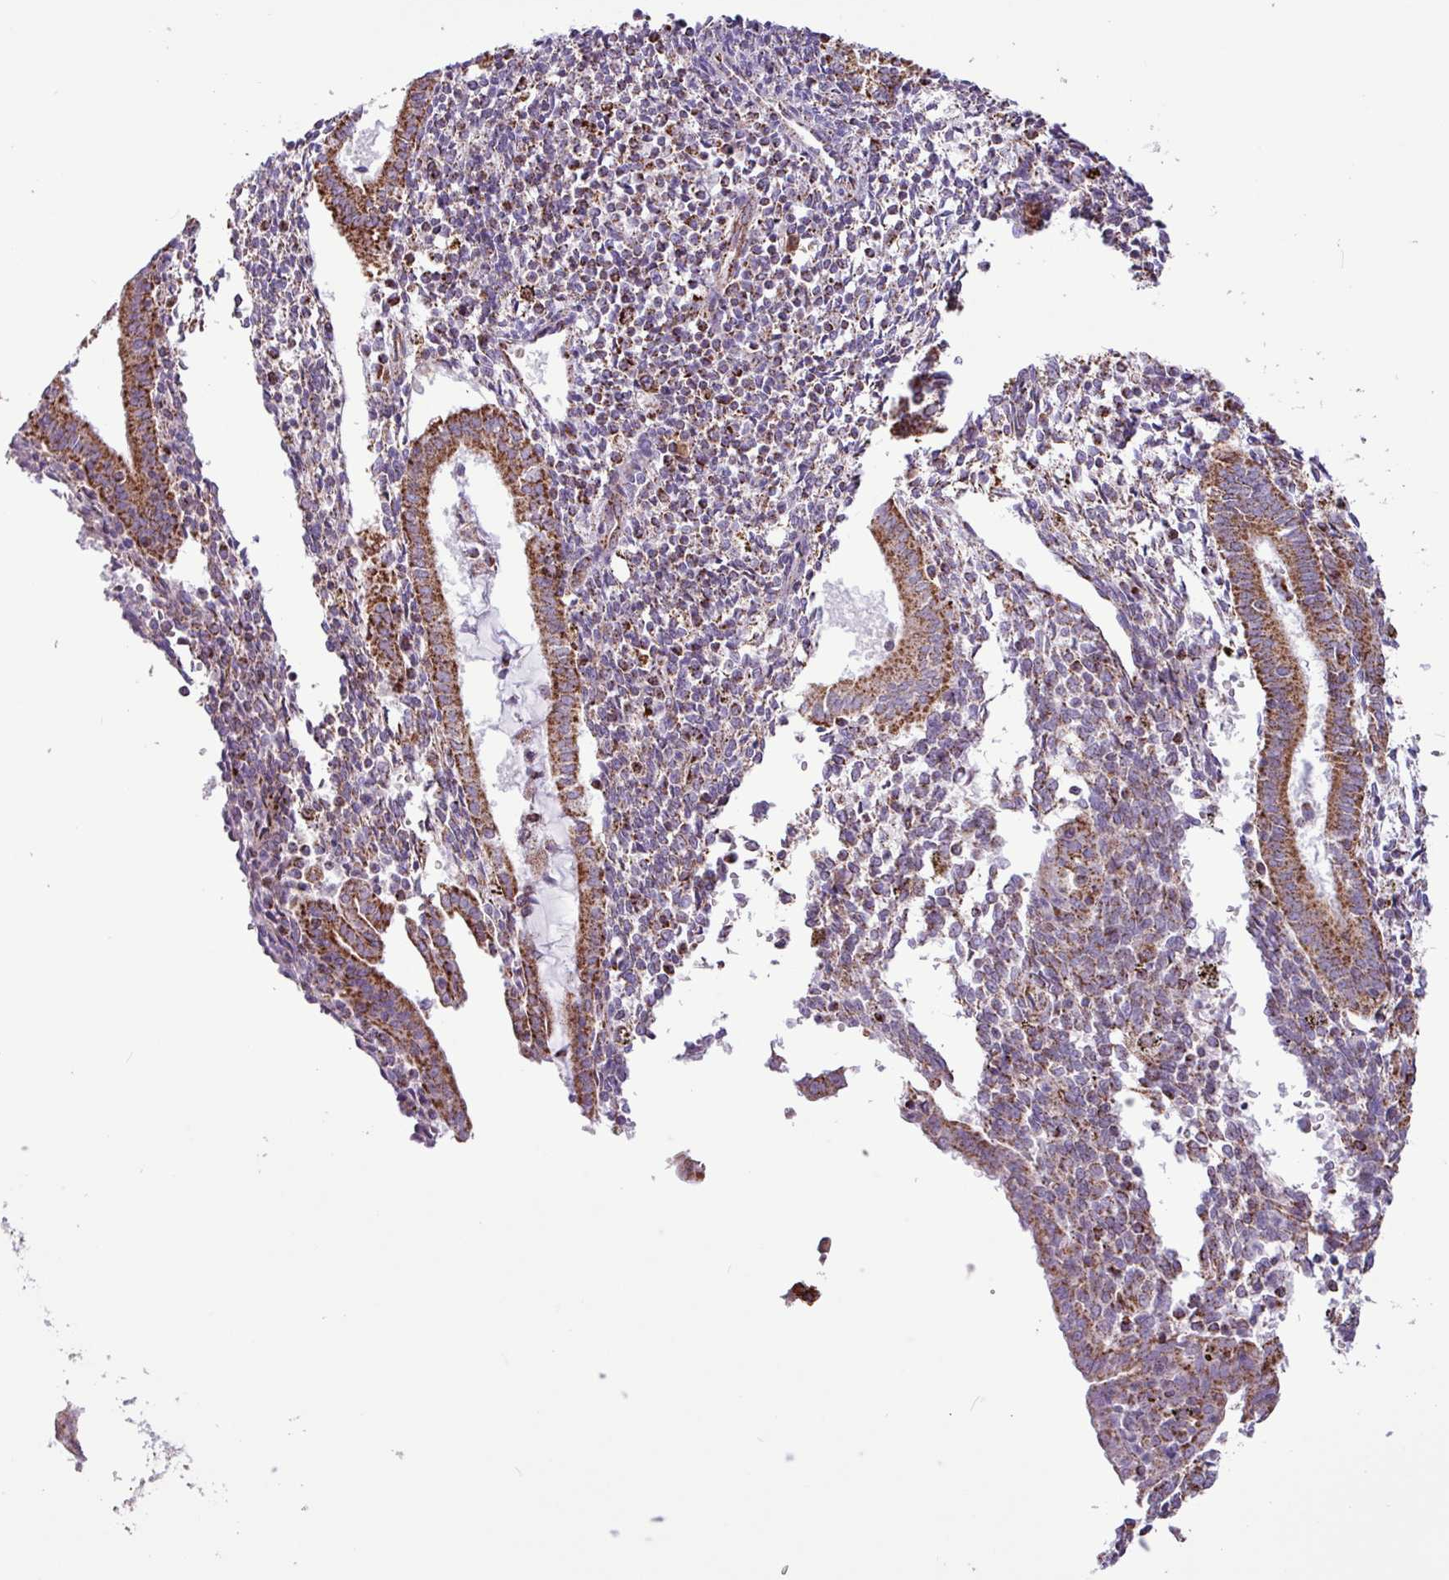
{"staining": {"intensity": "moderate", "quantity": "25%-75%", "location": "cytoplasmic/membranous"}, "tissue": "endometrium", "cell_type": "Cells in endometrial stroma", "image_type": "normal", "snomed": [{"axis": "morphology", "description": "Normal tissue, NOS"}, {"axis": "topography", "description": "Endometrium"}], "caption": "The histopathology image exhibits immunohistochemical staining of unremarkable endometrium. There is moderate cytoplasmic/membranous staining is appreciated in approximately 25%-75% of cells in endometrial stroma. (Stains: DAB (3,3'-diaminobenzidine) in brown, nuclei in blue, Microscopy: brightfield microscopy at high magnification).", "gene": "RTL3", "patient": {"sex": "female", "age": 41}}